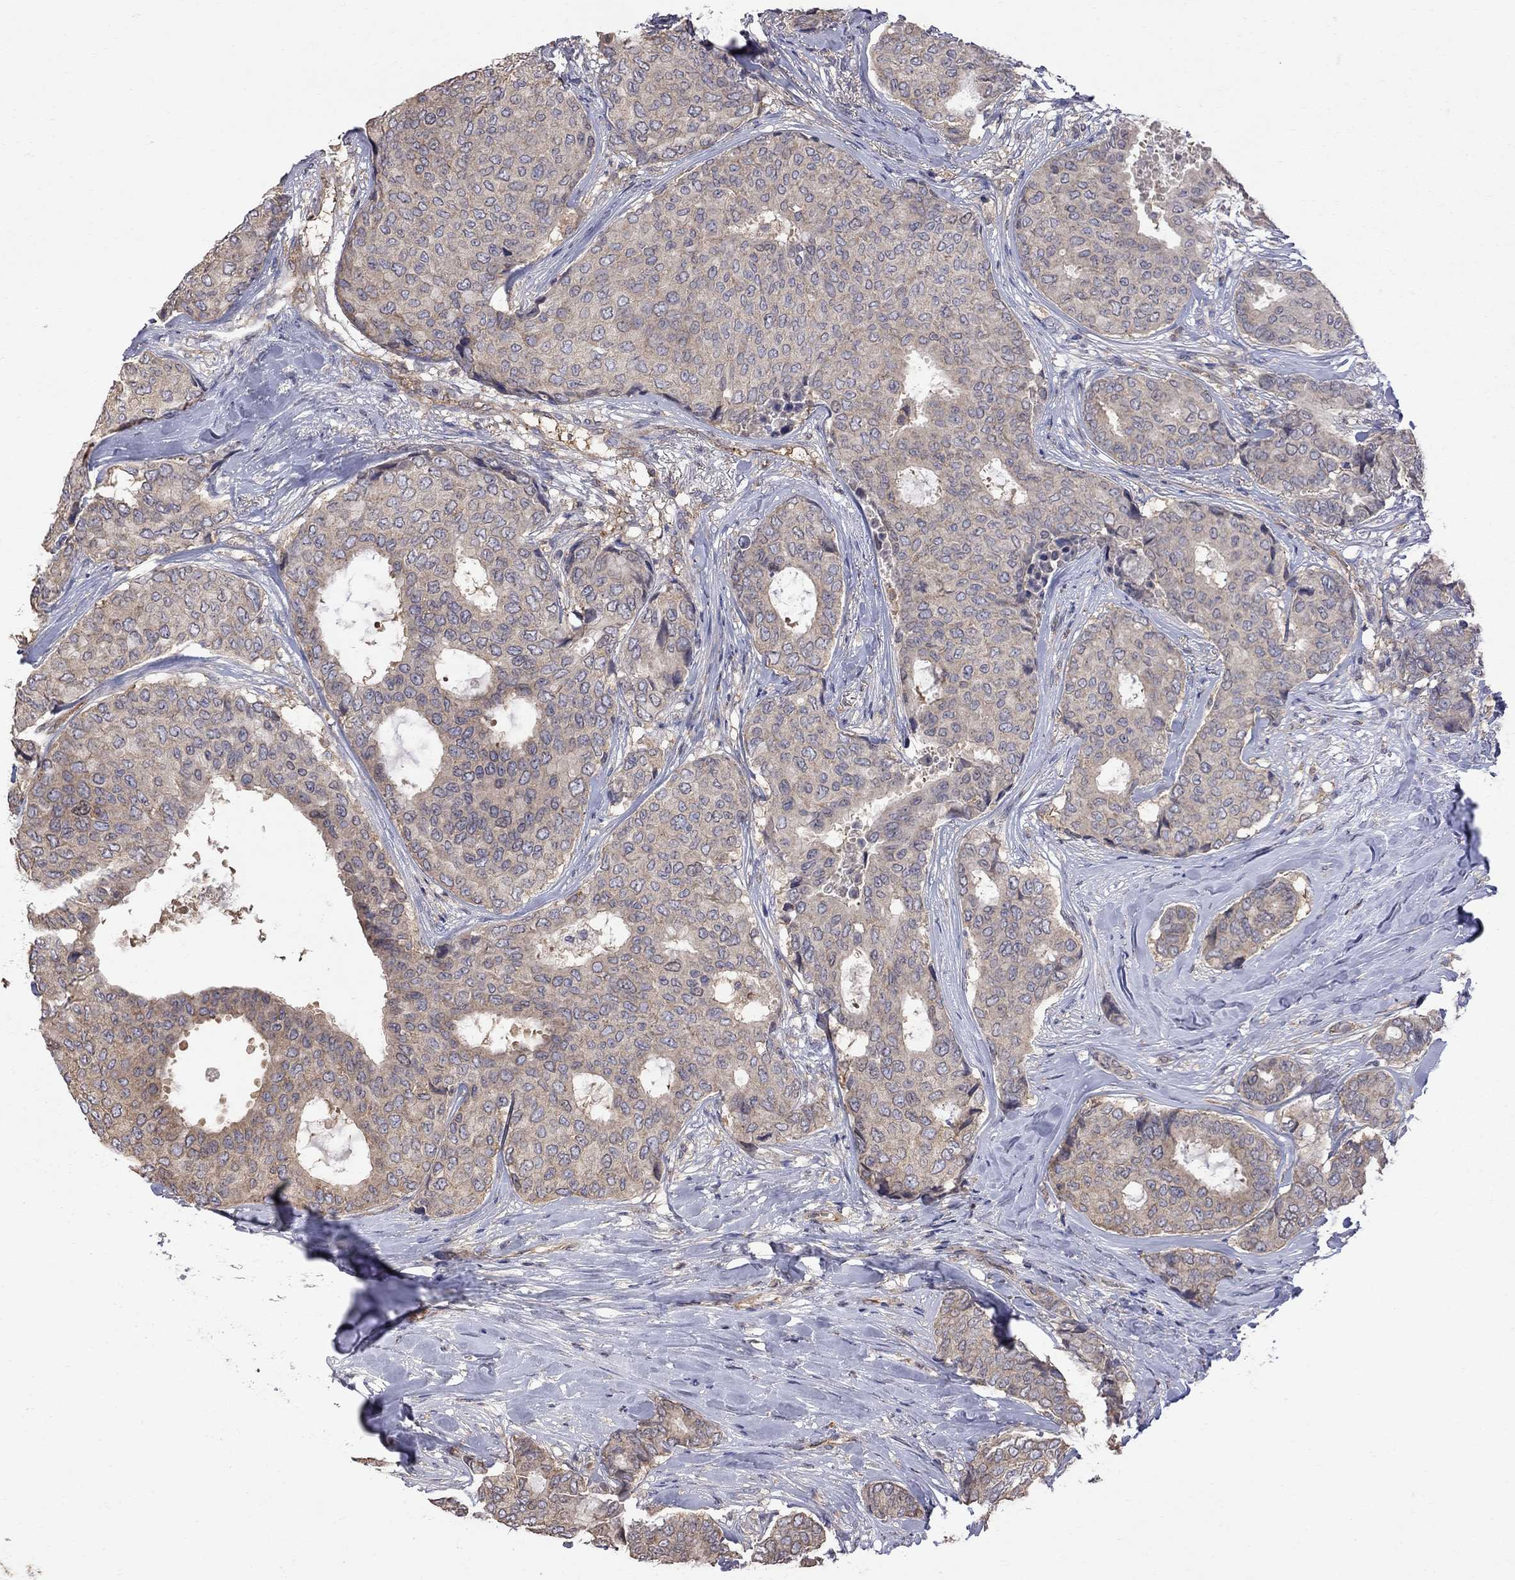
{"staining": {"intensity": "weak", "quantity": "25%-75%", "location": "cytoplasmic/membranous"}, "tissue": "breast cancer", "cell_type": "Tumor cells", "image_type": "cancer", "snomed": [{"axis": "morphology", "description": "Duct carcinoma"}, {"axis": "topography", "description": "Breast"}], "caption": "Protein staining of breast intraductal carcinoma tissue exhibits weak cytoplasmic/membranous staining in approximately 25%-75% of tumor cells.", "gene": "ABI3", "patient": {"sex": "female", "age": 75}}